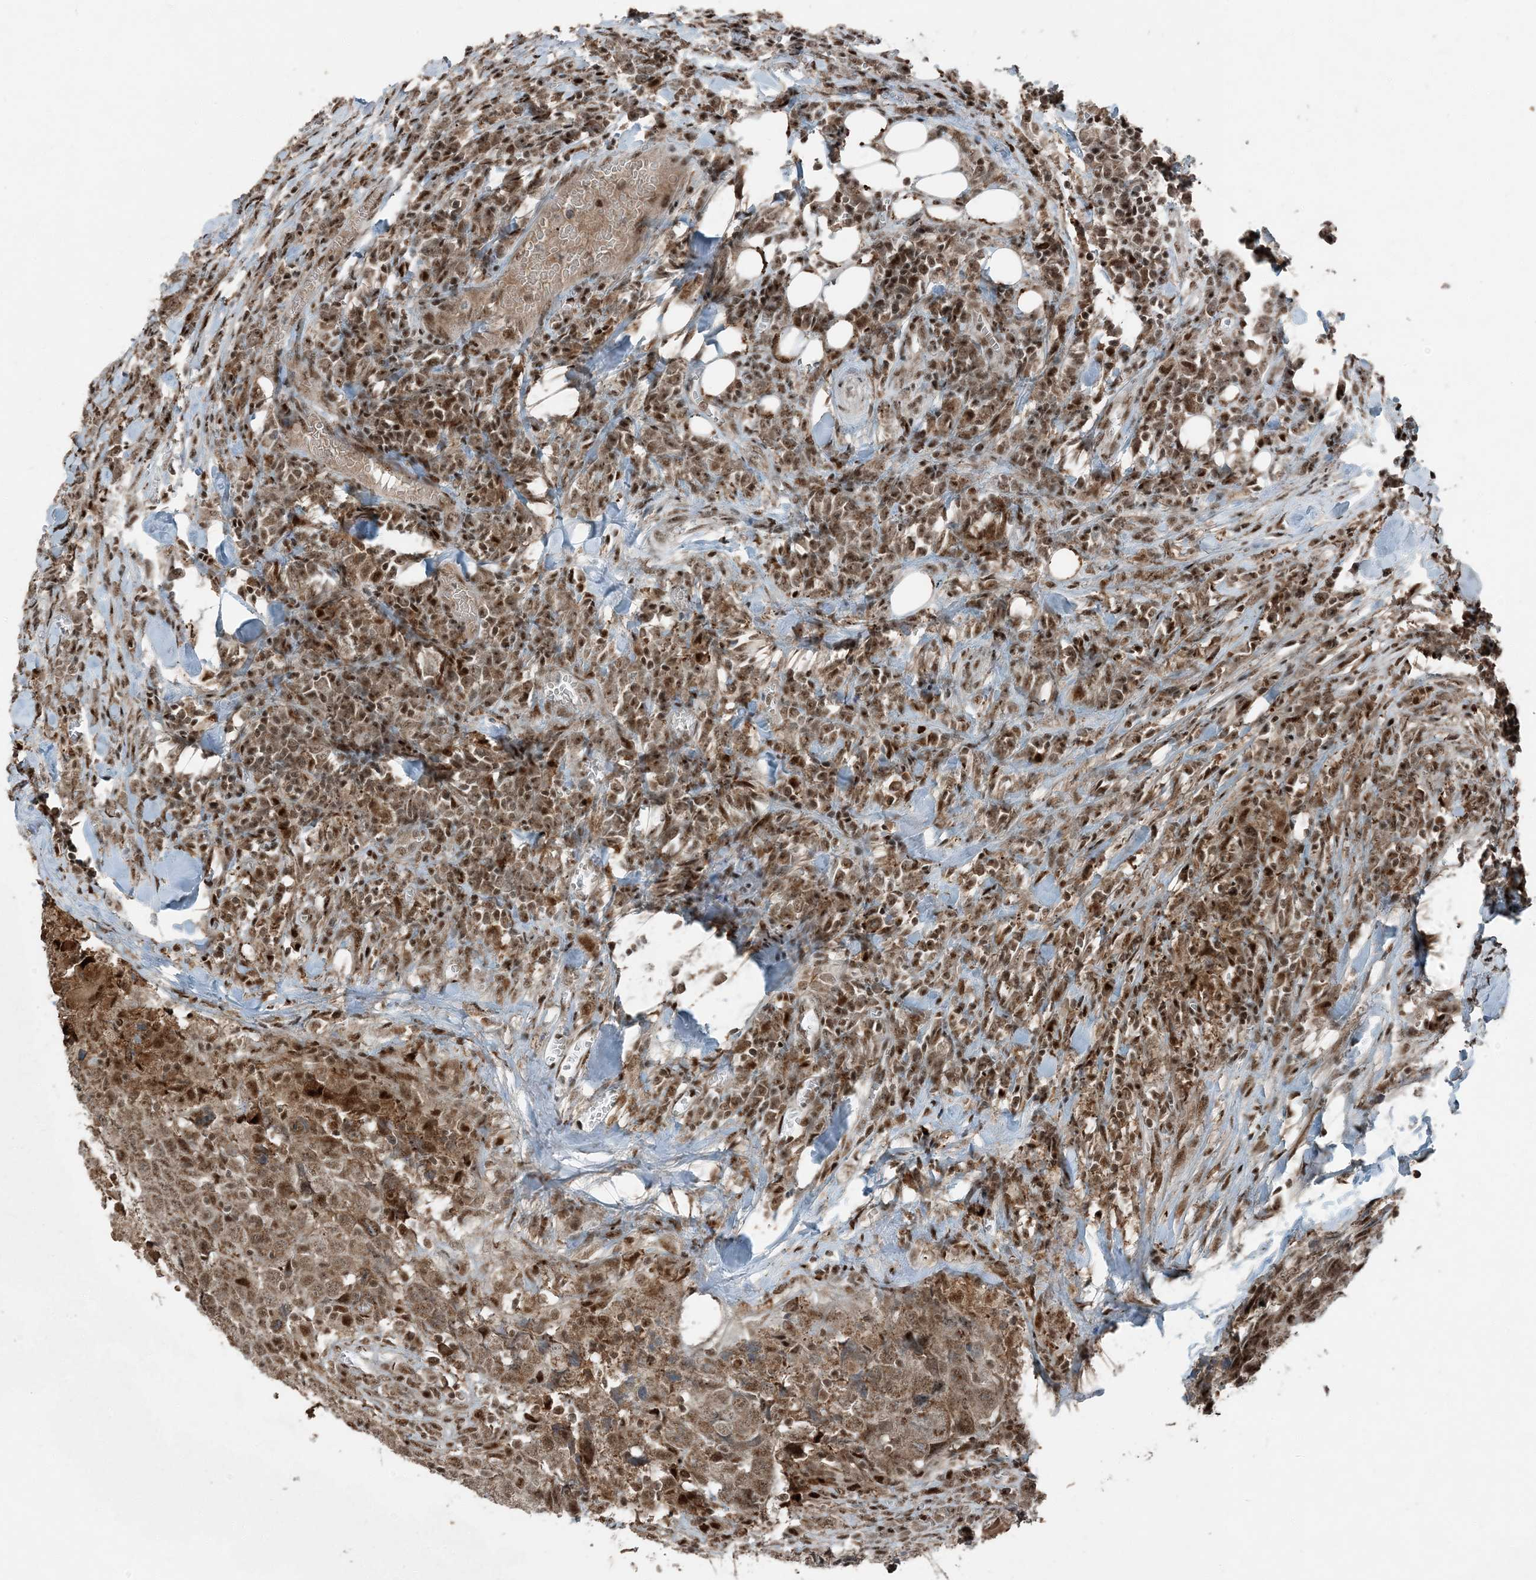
{"staining": {"intensity": "moderate", "quantity": ">75%", "location": "nuclear"}, "tissue": "head and neck cancer", "cell_type": "Tumor cells", "image_type": "cancer", "snomed": [{"axis": "morphology", "description": "Squamous cell carcinoma, NOS"}, {"axis": "topography", "description": "Head-Neck"}], "caption": "Immunohistochemistry (IHC) of head and neck cancer shows medium levels of moderate nuclear expression in approximately >75% of tumor cells. (Brightfield microscopy of DAB IHC at high magnification).", "gene": "TADA2B", "patient": {"sex": "male", "age": 66}}